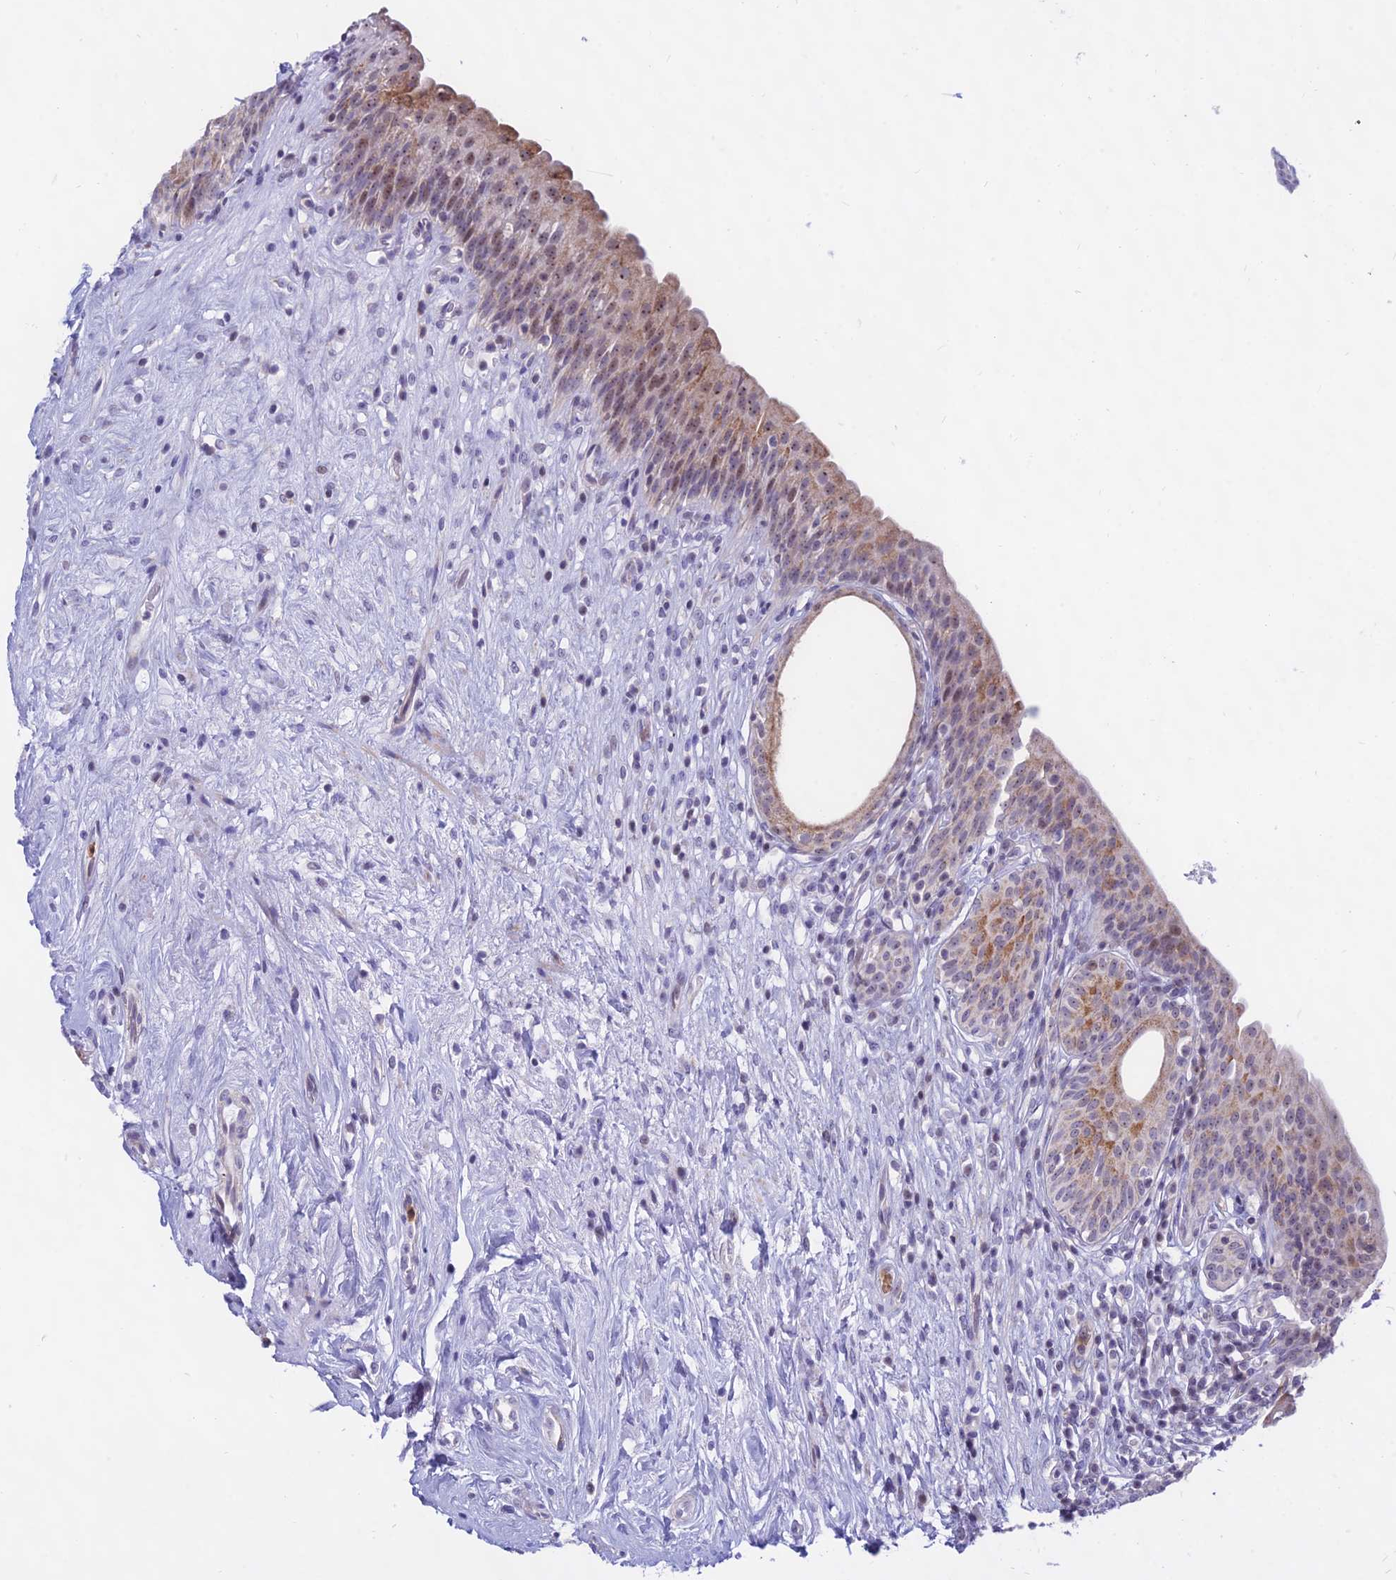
{"staining": {"intensity": "moderate", "quantity": "25%-75%", "location": "cytoplasmic/membranous,nuclear"}, "tissue": "urinary bladder", "cell_type": "Urothelial cells", "image_type": "normal", "snomed": [{"axis": "morphology", "description": "Normal tissue, NOS"}, {"axis": "topography", "description": "Urinary bladder"}], "caption": "Immunohistochemical staining of benign human urinary bladder reveals medium levels of moderate cytoplasmic/membranous,nuclear positivity in about 25%-75% of urothelial cells. (brown staining indicates protein expression, while blue staining denotes nuclei).", "gene": "KRR1", "patient": {"sex": "male", "age": 83}}